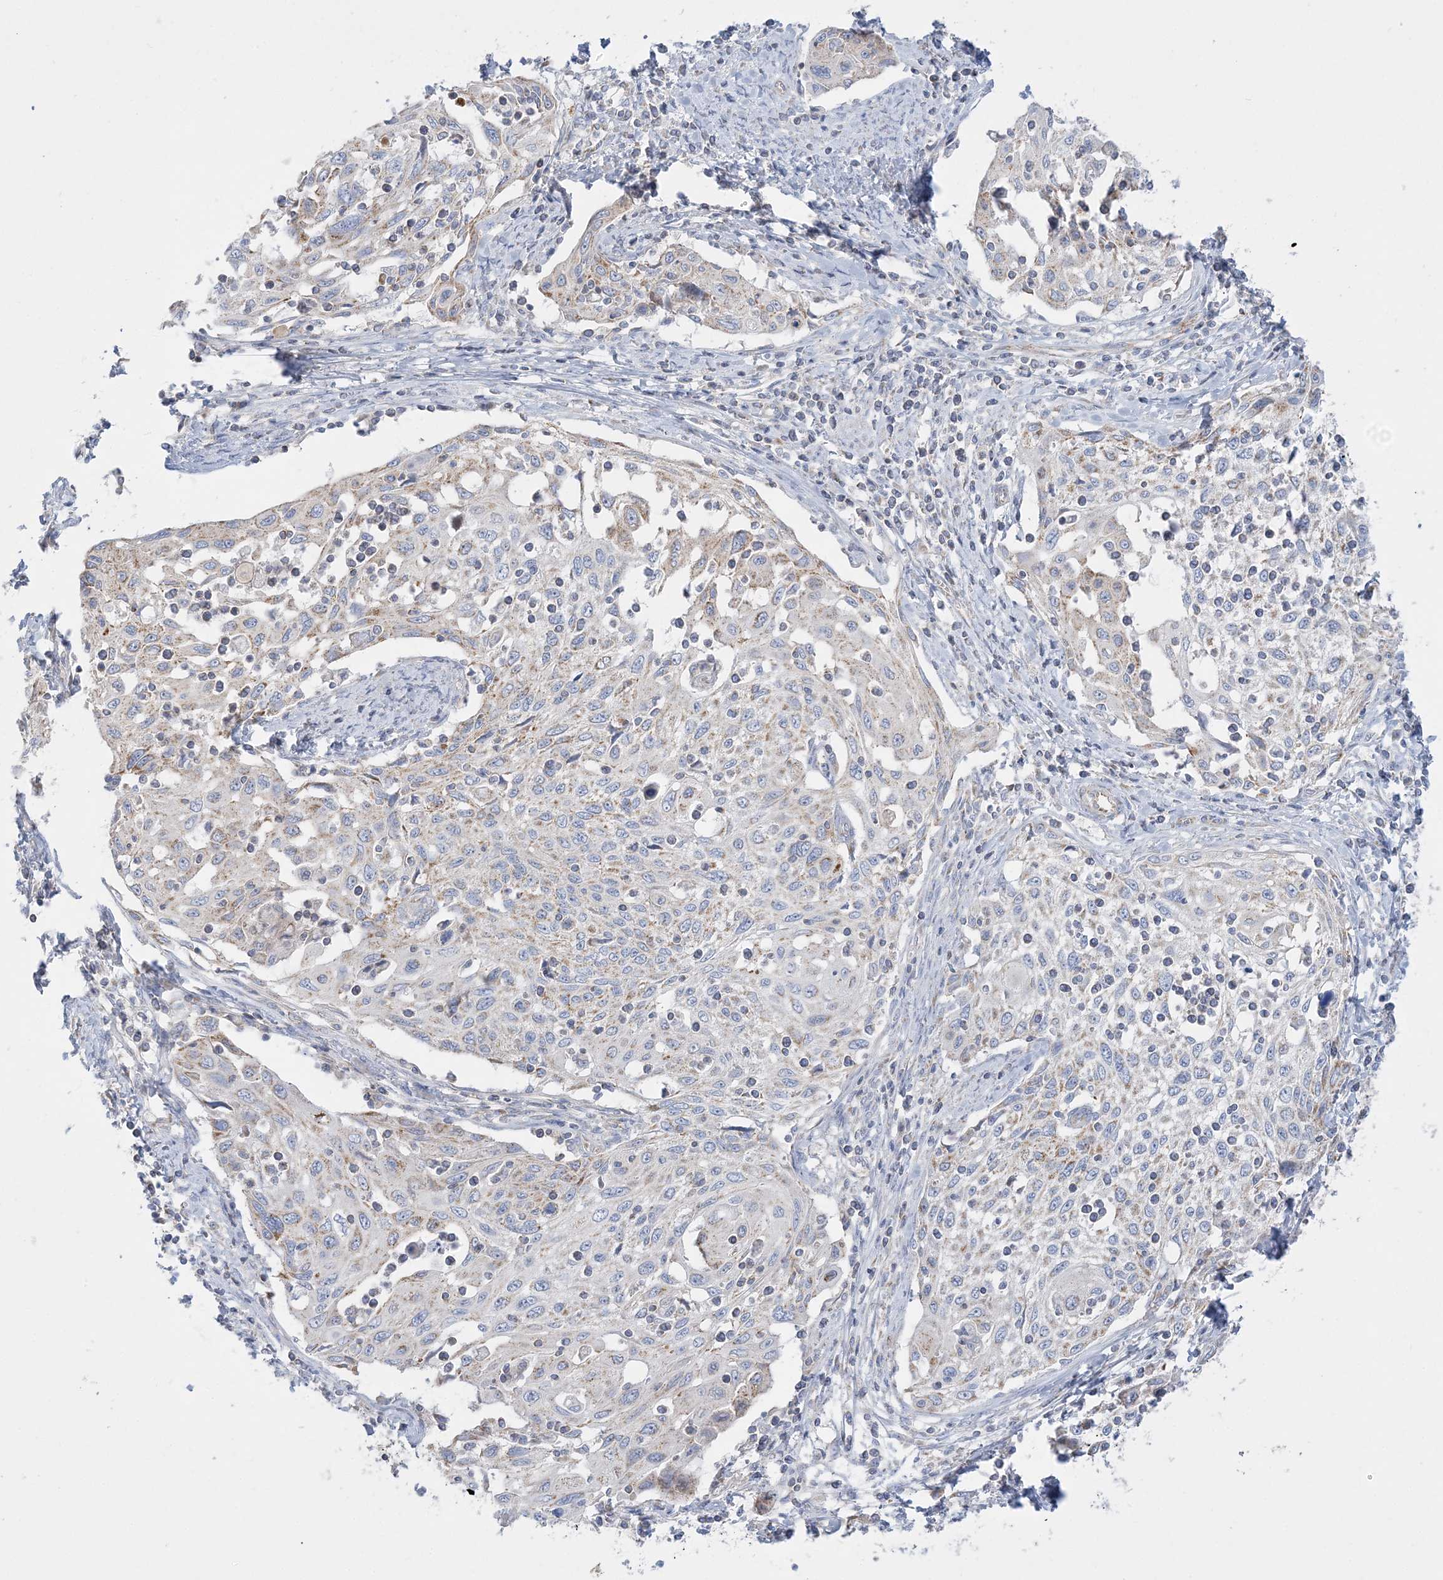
{"staining": {"intensity": "weak", "quantity": "<25%", "location": "cytoplasmic/membranous"}, "tissue": "cervical cancer", "cell_type": "Tumor cells", "image_type": "cancer", "snomed": [{"axis": "morphology", "description": "Squamous cell carcinoma, NOS"}, {"axis": "topography", "description": "Cervix"}], "caption": "DAB (3,3'-diaminobenzidine) immunohistochemical staining of cervical cancer demonstrates no significant staining in tumor cells. (Stains: DAB (3,3'-diaminobenzidine) immunohistochemistry (IHC) with hematoxylin counter stain, Microscopy: brightfield microscopy at high magnification).", "gene": "TBC1D14", "patient": {"sex": "female", "age": 70}}